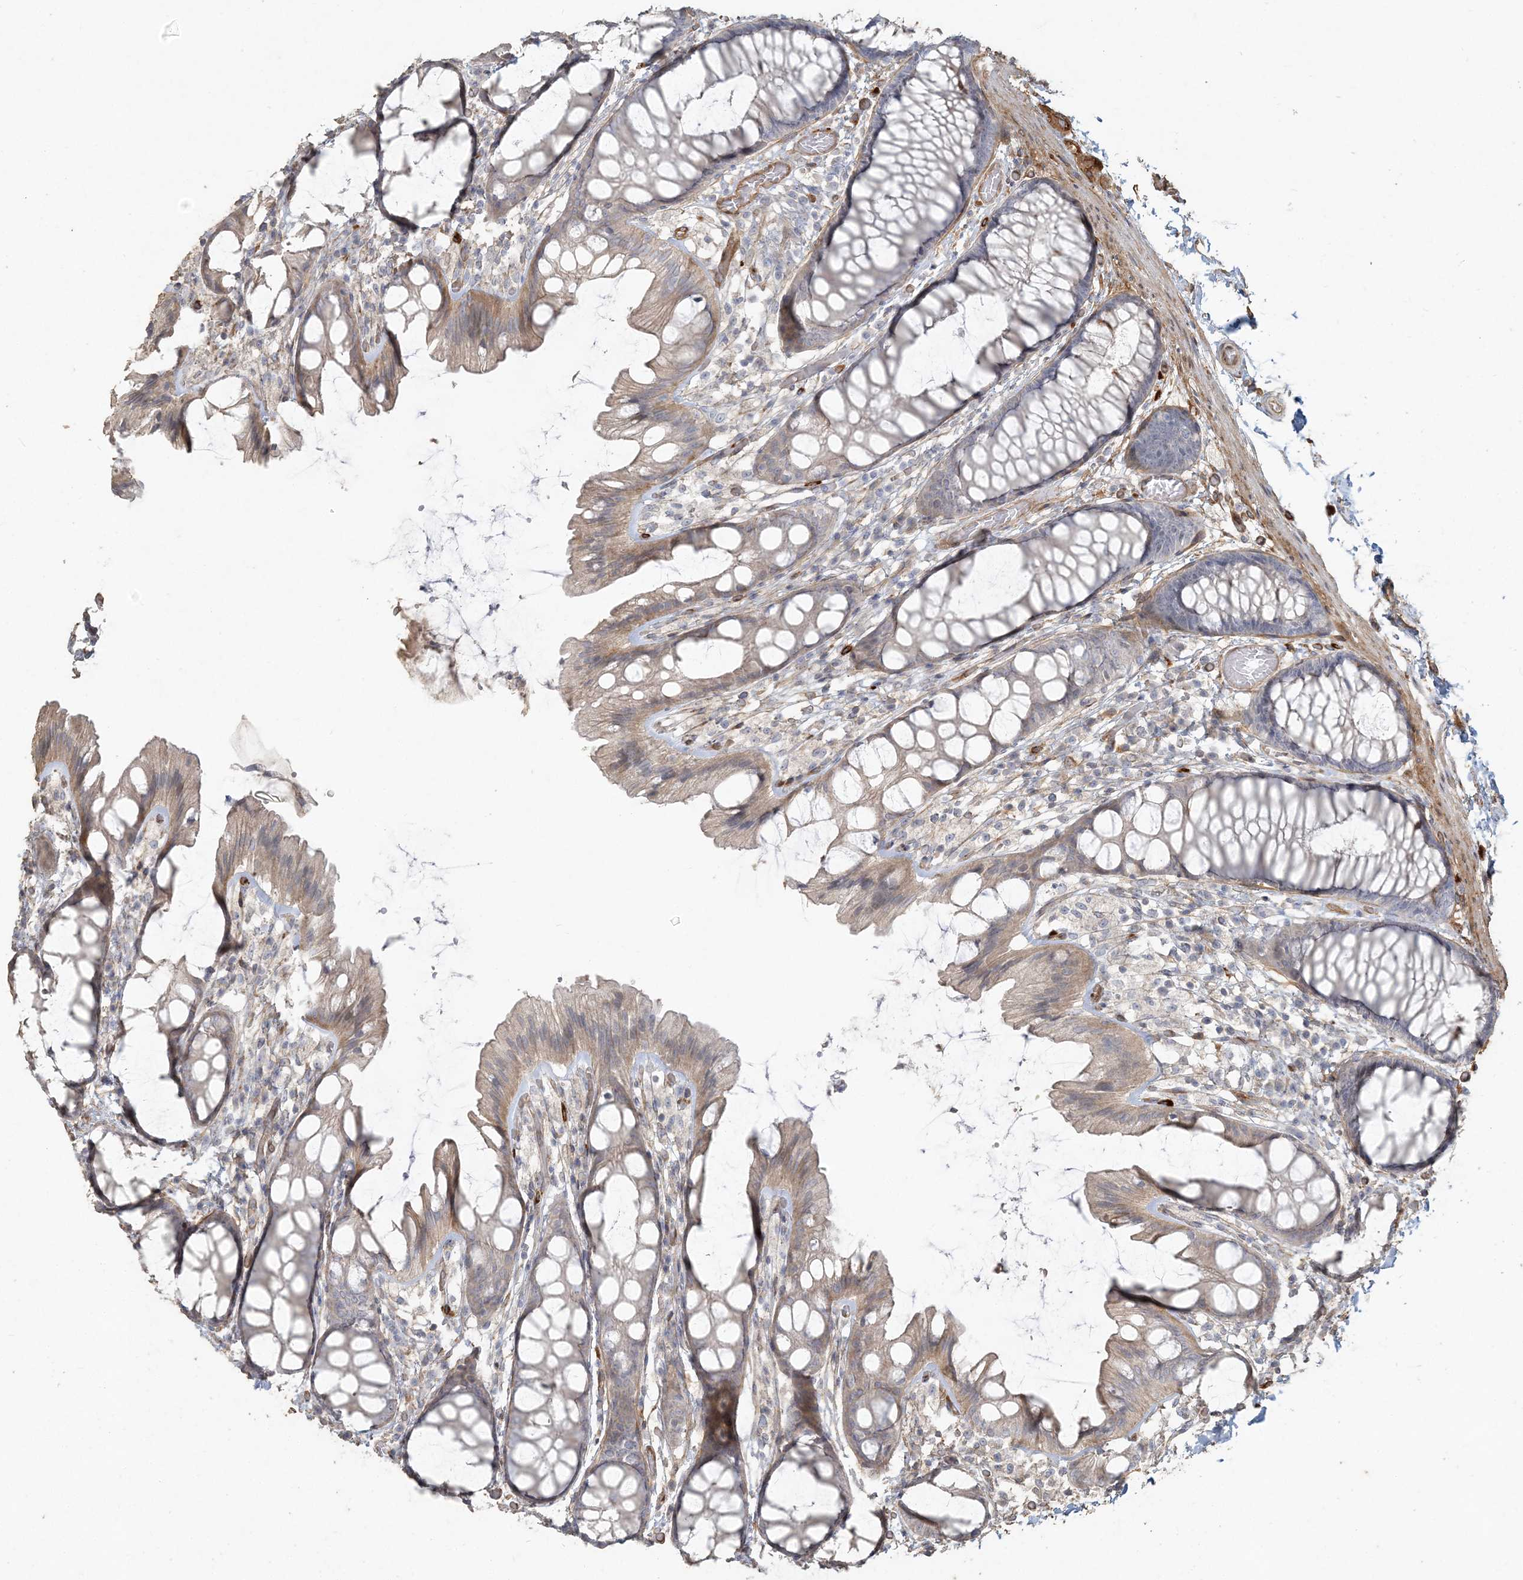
{"staining": {"intensity": "weak", "quantity": ">75%", "location": "cytoplasmic/membranous"}, "tissue": "colon", "cell_type": "Endothelial cells", "image_type": "normal", "snomed": [{"axis": "morphology", "description": "Normal tissue, NOS"}, {"axis": "topography", "description": "Colon"}], "caption": "Immunohistochemistry (IHC) histopathology image of unremarkable human colon stained for a protein (brown), which exhibits low levels of weak cytoplasmic/membranous expression in about >75% of endothelial cells.", "gene": "RNF145", "patient": {"sex": "male", "age": 47}}